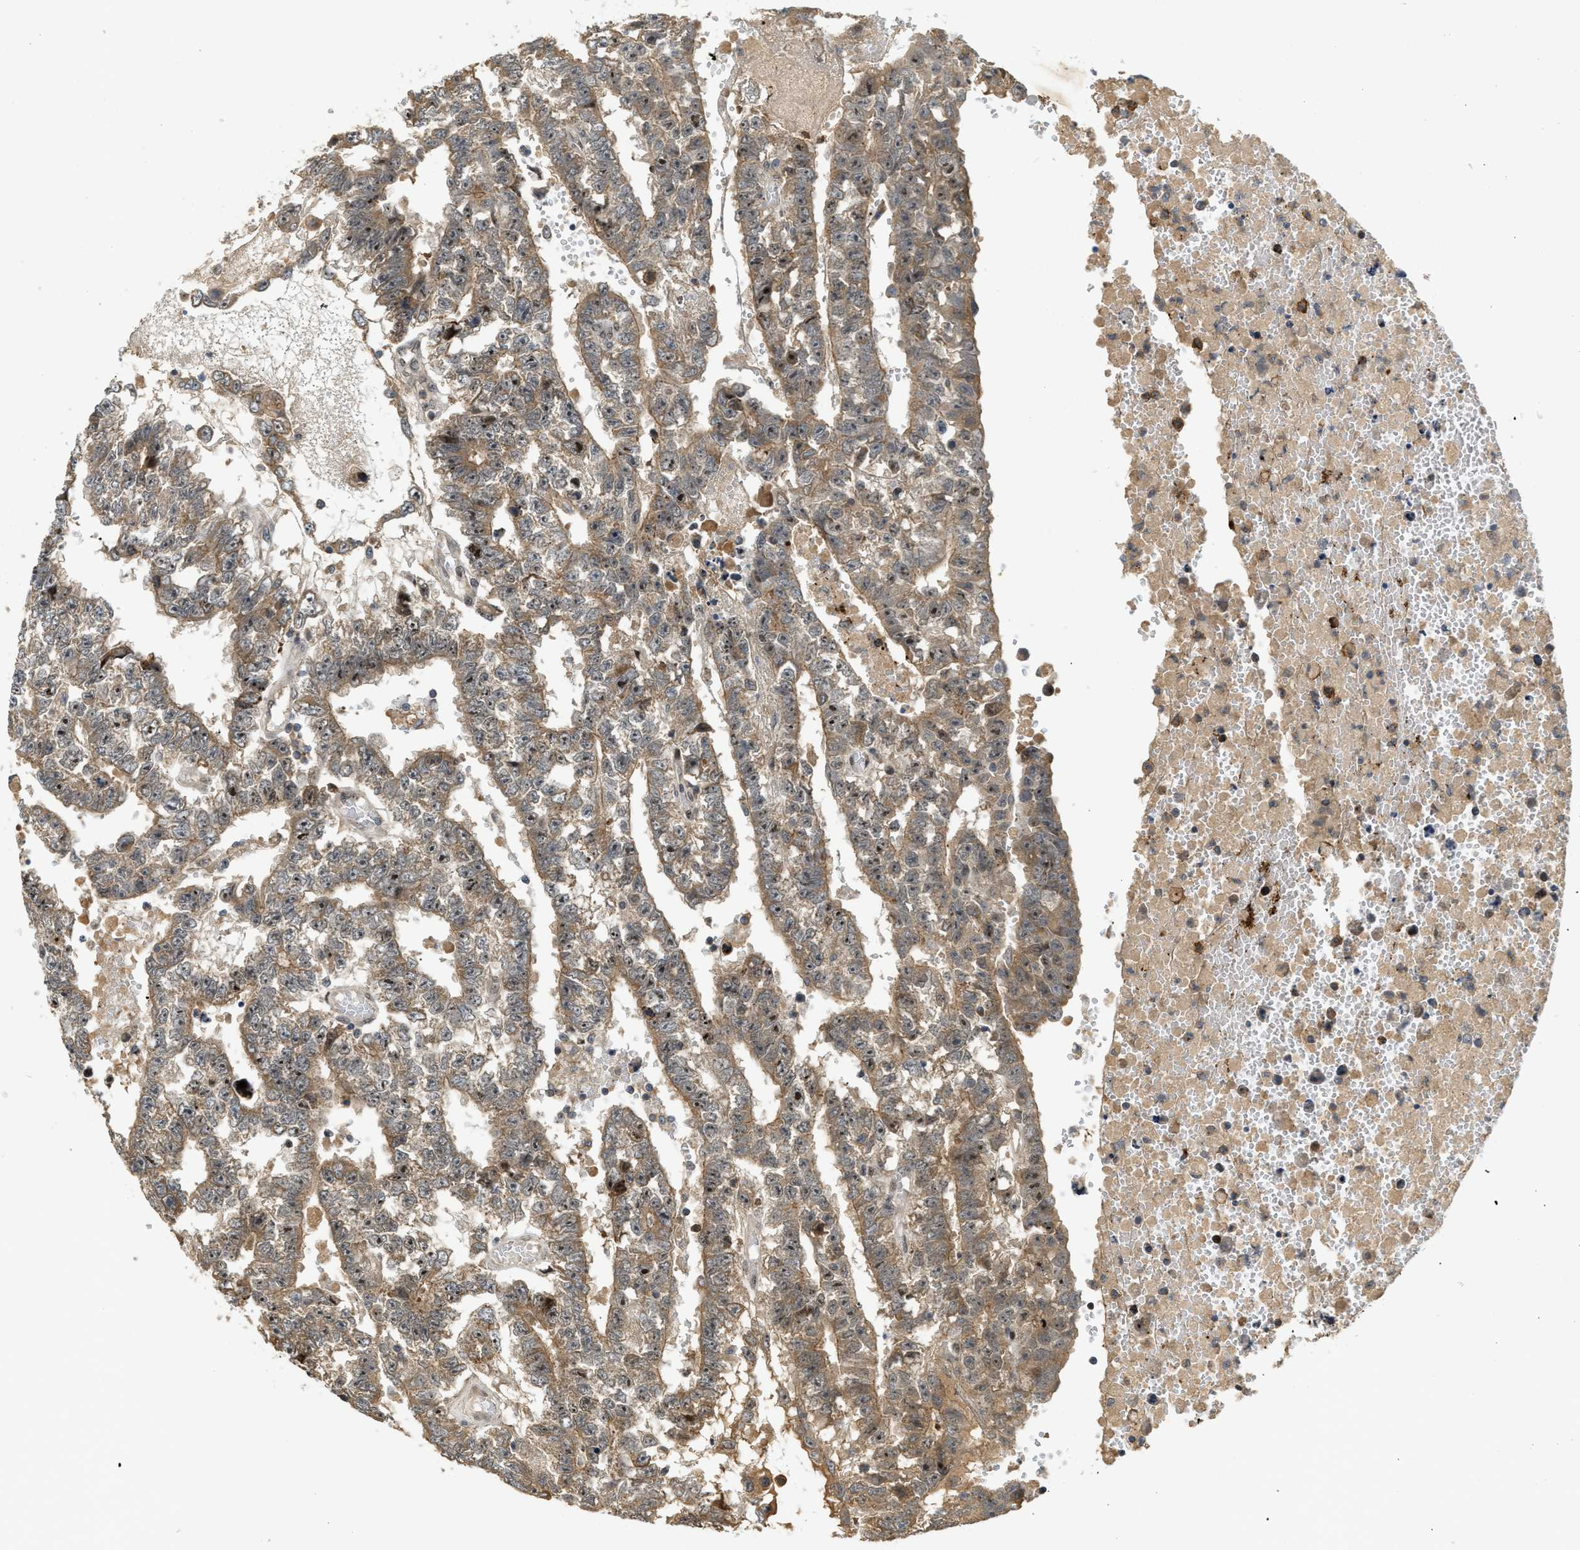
{"staining": {"intensity": "moderate", "quantity": "25%-75%", "location": "cytoplasmic/membranous,nuclear"}, "tissue": "testis cancer", "cell_type": "Tumor cells", "image_type": "cancer", "snomed": [{"axis": "morphology", "description": "Carcinoma, Embryonal, NOS"}, {"axis": "topography", "description": "Testis"}], "caption": "This image displays immunohistochemistry staining of human testis embryonal carcinoma, with medium moderate cytoplasmic/membranous and nuclear positivity in about 25%-75% of tumor cells.", "gene": "TRAPPC14", "patient": {"sex": "male", "age": 25}}